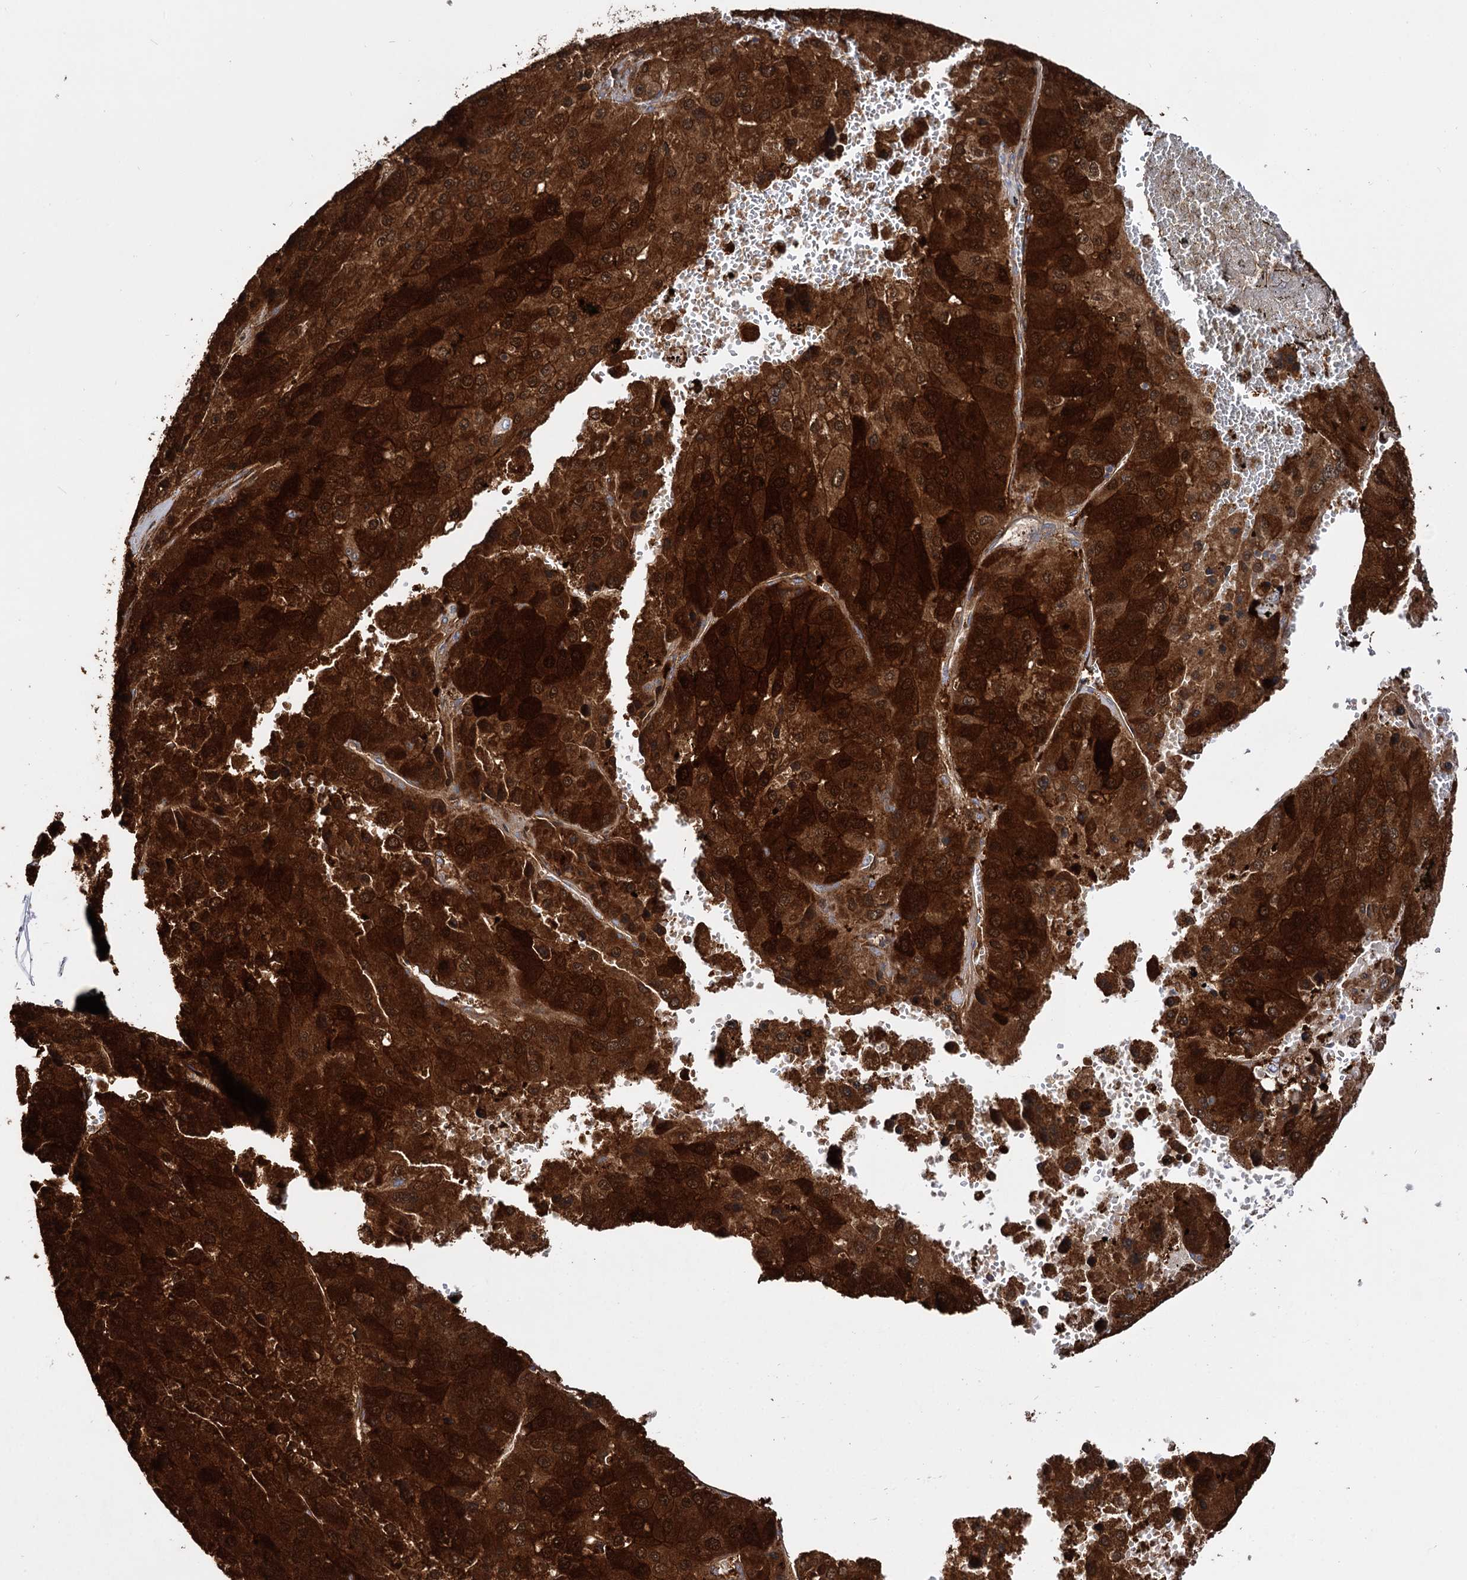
{"staining": {"intensity": "strong", "quantity": ">75%", "location": "cytoplasmic/membranous"}, "tissue": "liver cancer", "cell_type": "Tumor cells", "image_type": "cancer", "snomed": [{"axis": "morphology", "description": "Carcinoma, Hepatocellular, NOS"}, {"axis": "topography", "description": "Liver"}], "caption": "Immunohistochemistry (DAB) staining of hepatocellular carcinoma (liver) displays strong cytoplasmic/membranous protein positivity in about >75% of tumor cells.", "gene": "IDI1", "patient": {"sex": "female", "age": 73}}